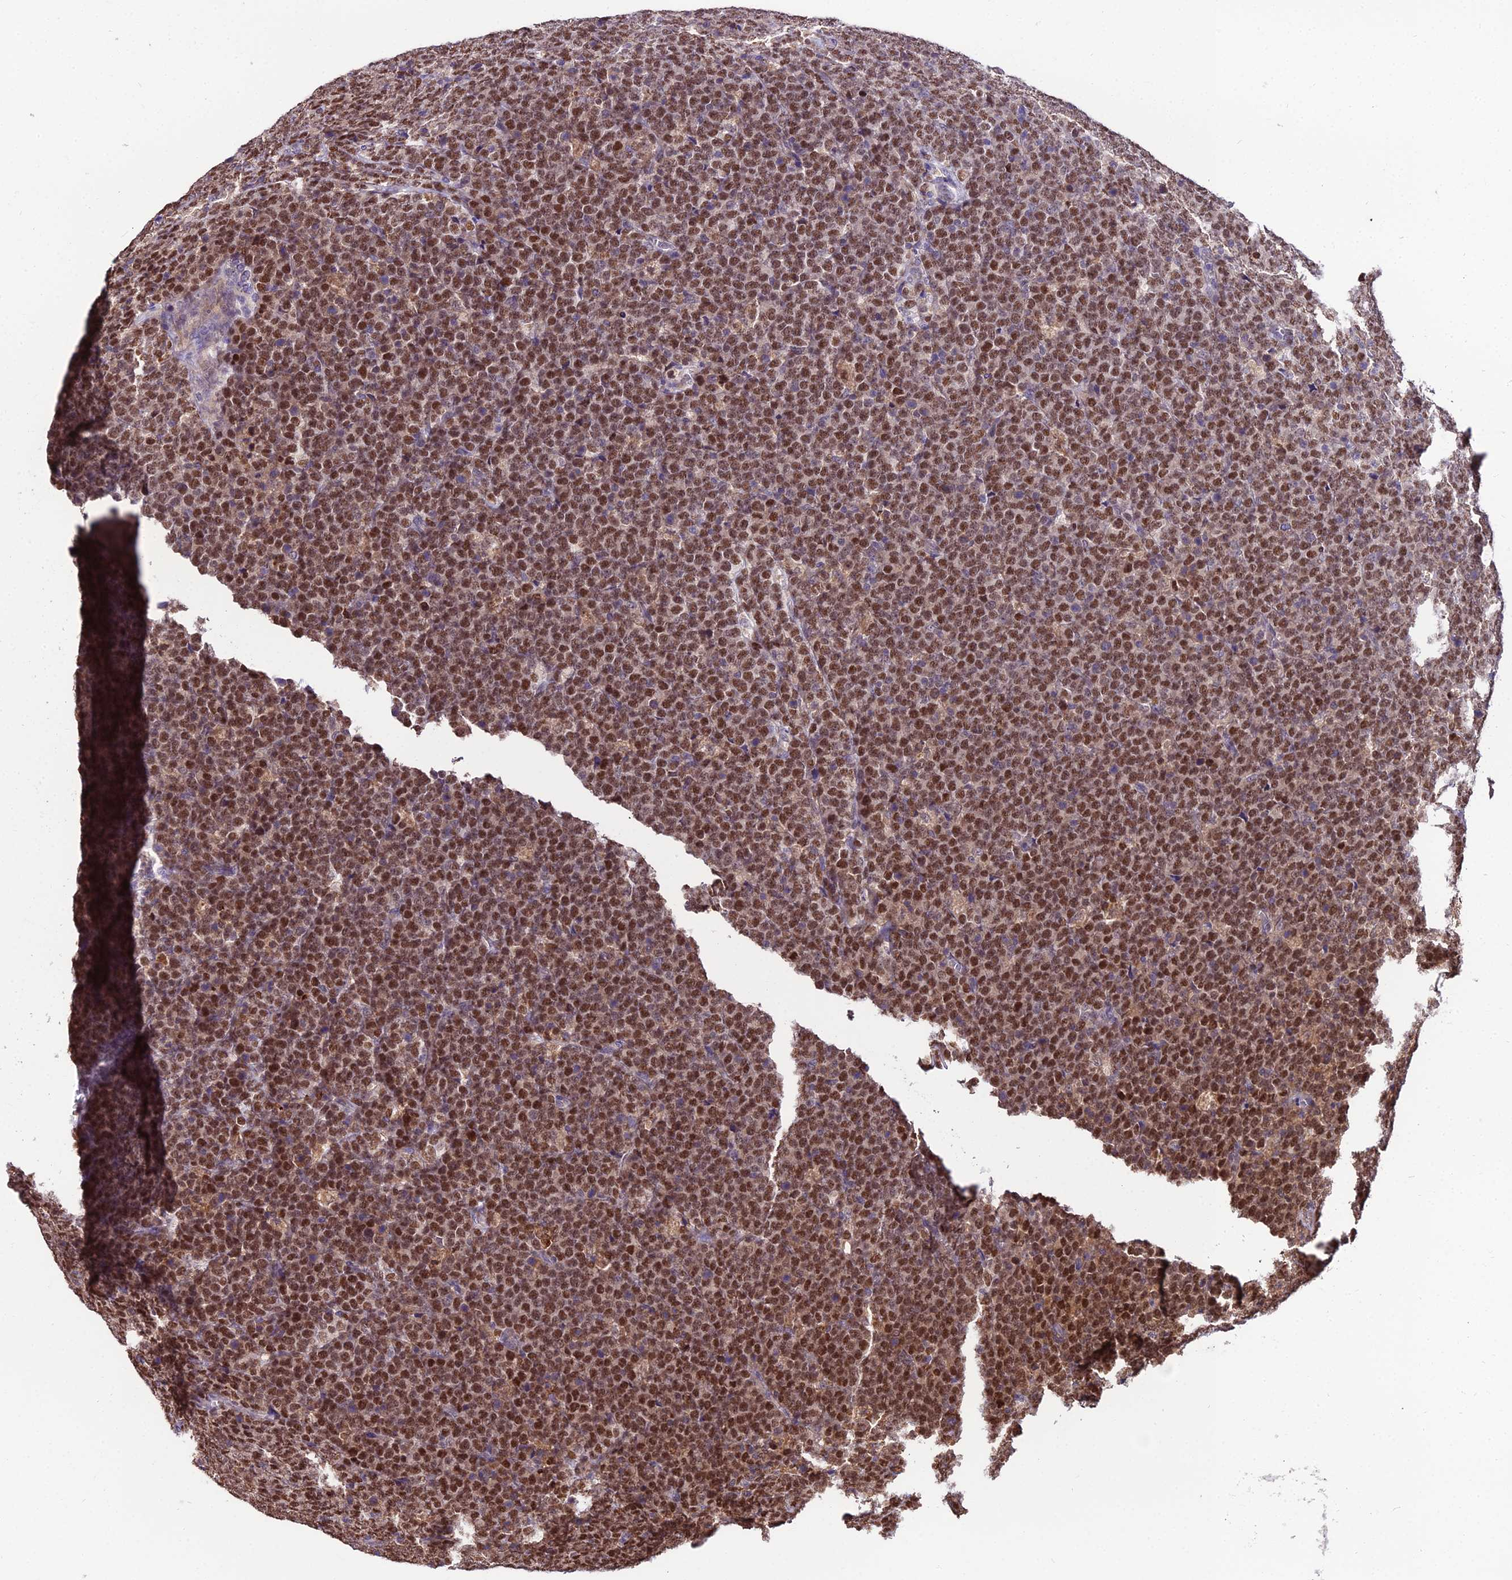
{"staining": {"intensity": "moderate", "quantity": ">75%", "location": "nuclear"}, "tissue": "lymphoma", "cell_type": "Tumor cells", "image_type": "cancer", "snomed": [{"axis": "morphology", "description": "Malignant lymphoma, non-Hodgkin's type, High grade"}, {"axis": "topography", "description": "Small intestine"}], "caption": "High-magnification brightfield microscopy of lymphoma stained with DAB (brown) and counterstained with hematoxylin (blue). tumor cells exhibit moderate nuclear expression is present in about>75% of cells.", "gene": "TRIML2", "patient": {"sex": "male", "age": 8}}